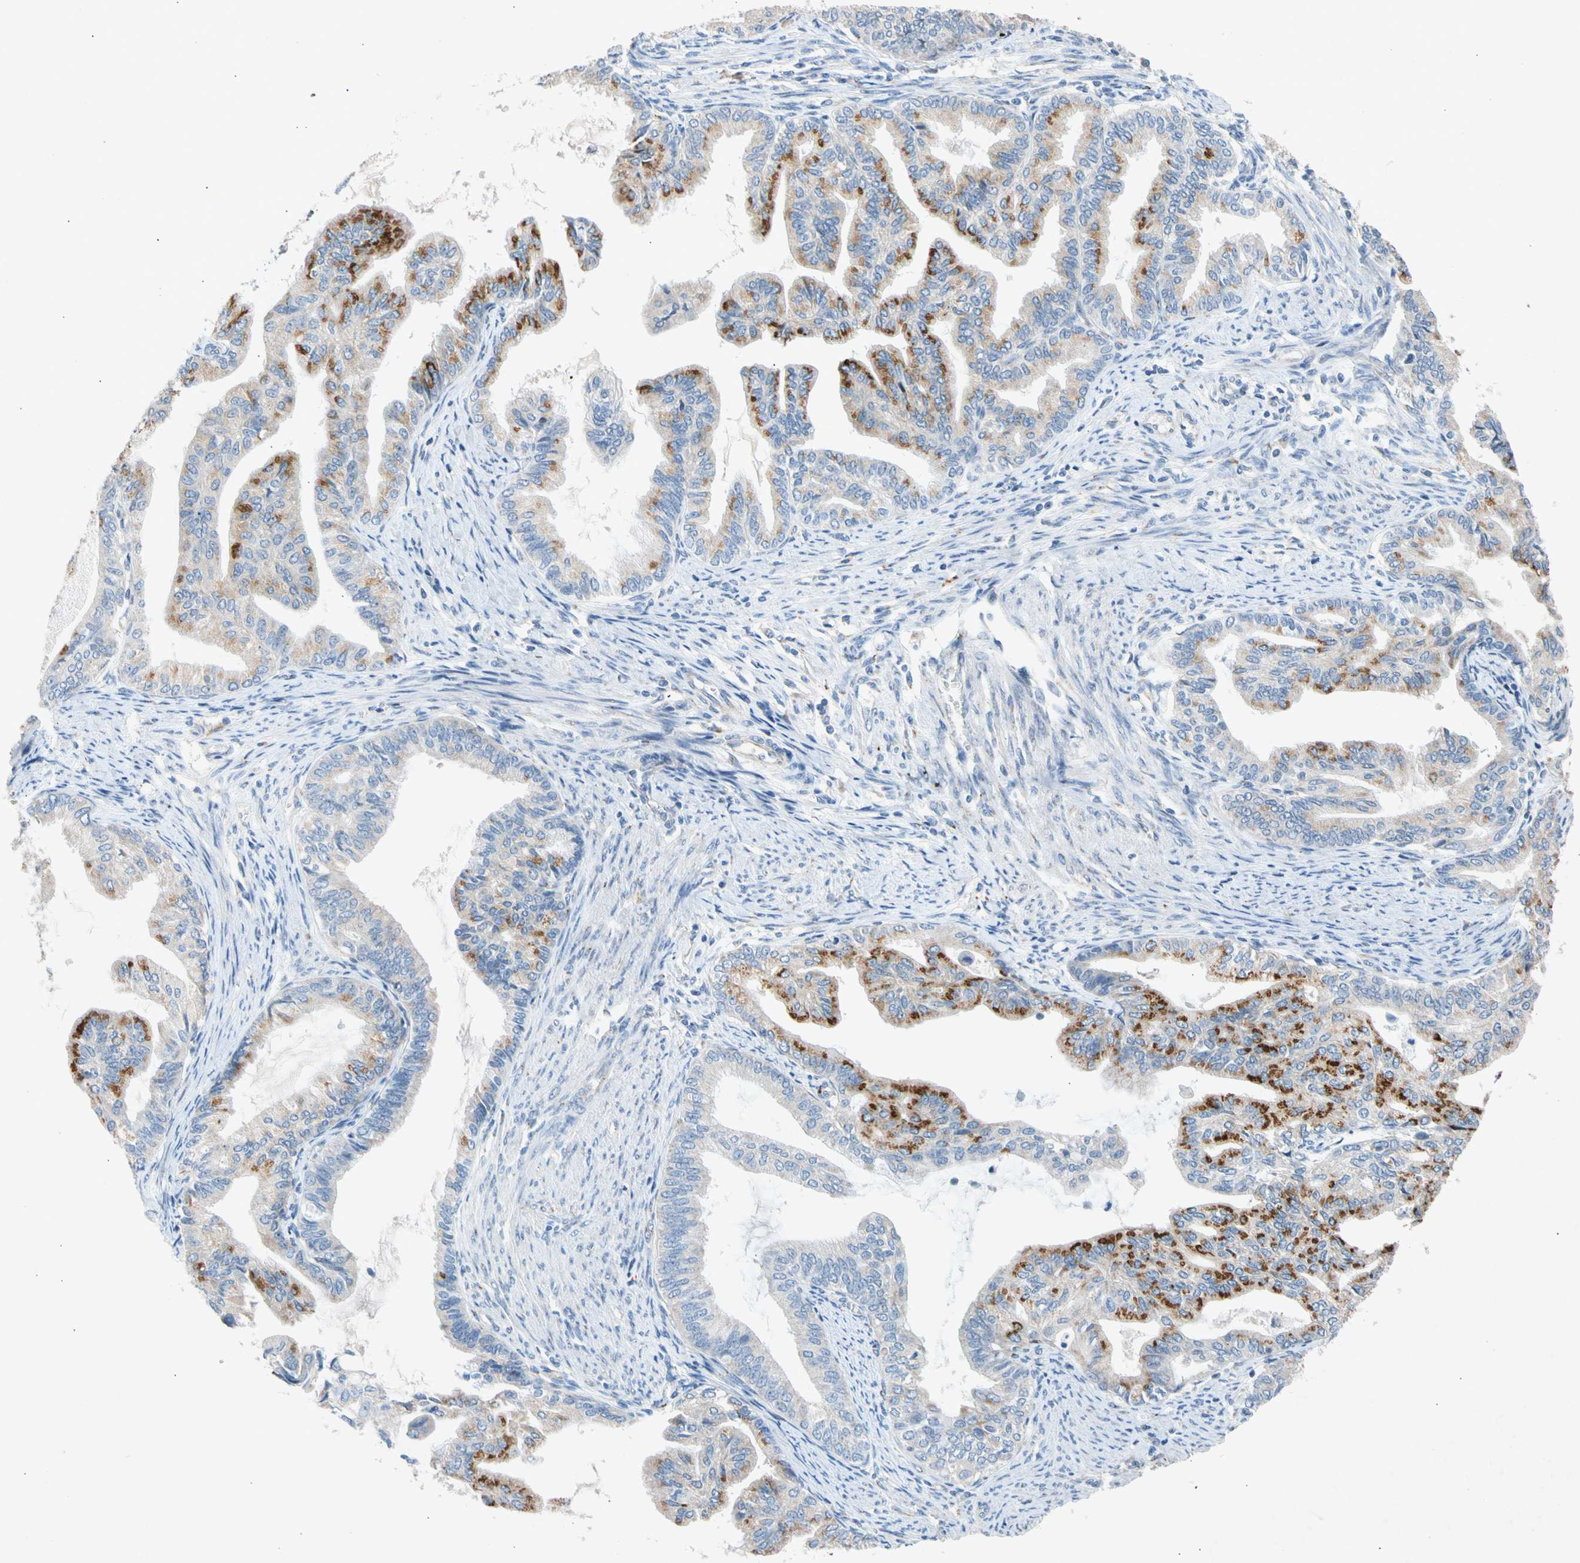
{"staining": {"intensity": "strong", "quantity": "<25%", "location": "cytoplasmic/membranous"}, "tissue": "endometrial cancer", "cell_type": "Tumor cells", "image_type": "cancer", "snomed": [{"axis": "morphology", "description": "Adenocarcinoma, NOS"}, {"axis": "topography", "description": "Endometrium"}], "caption": "Endometrial cancer was stained to show a protein in brown. There is medium levels of strong cytoplasmic/membranous staining in about <25% of tumor cells.", "gene": "GASK1B", "patient": {"sex": "female", "age": 86}}